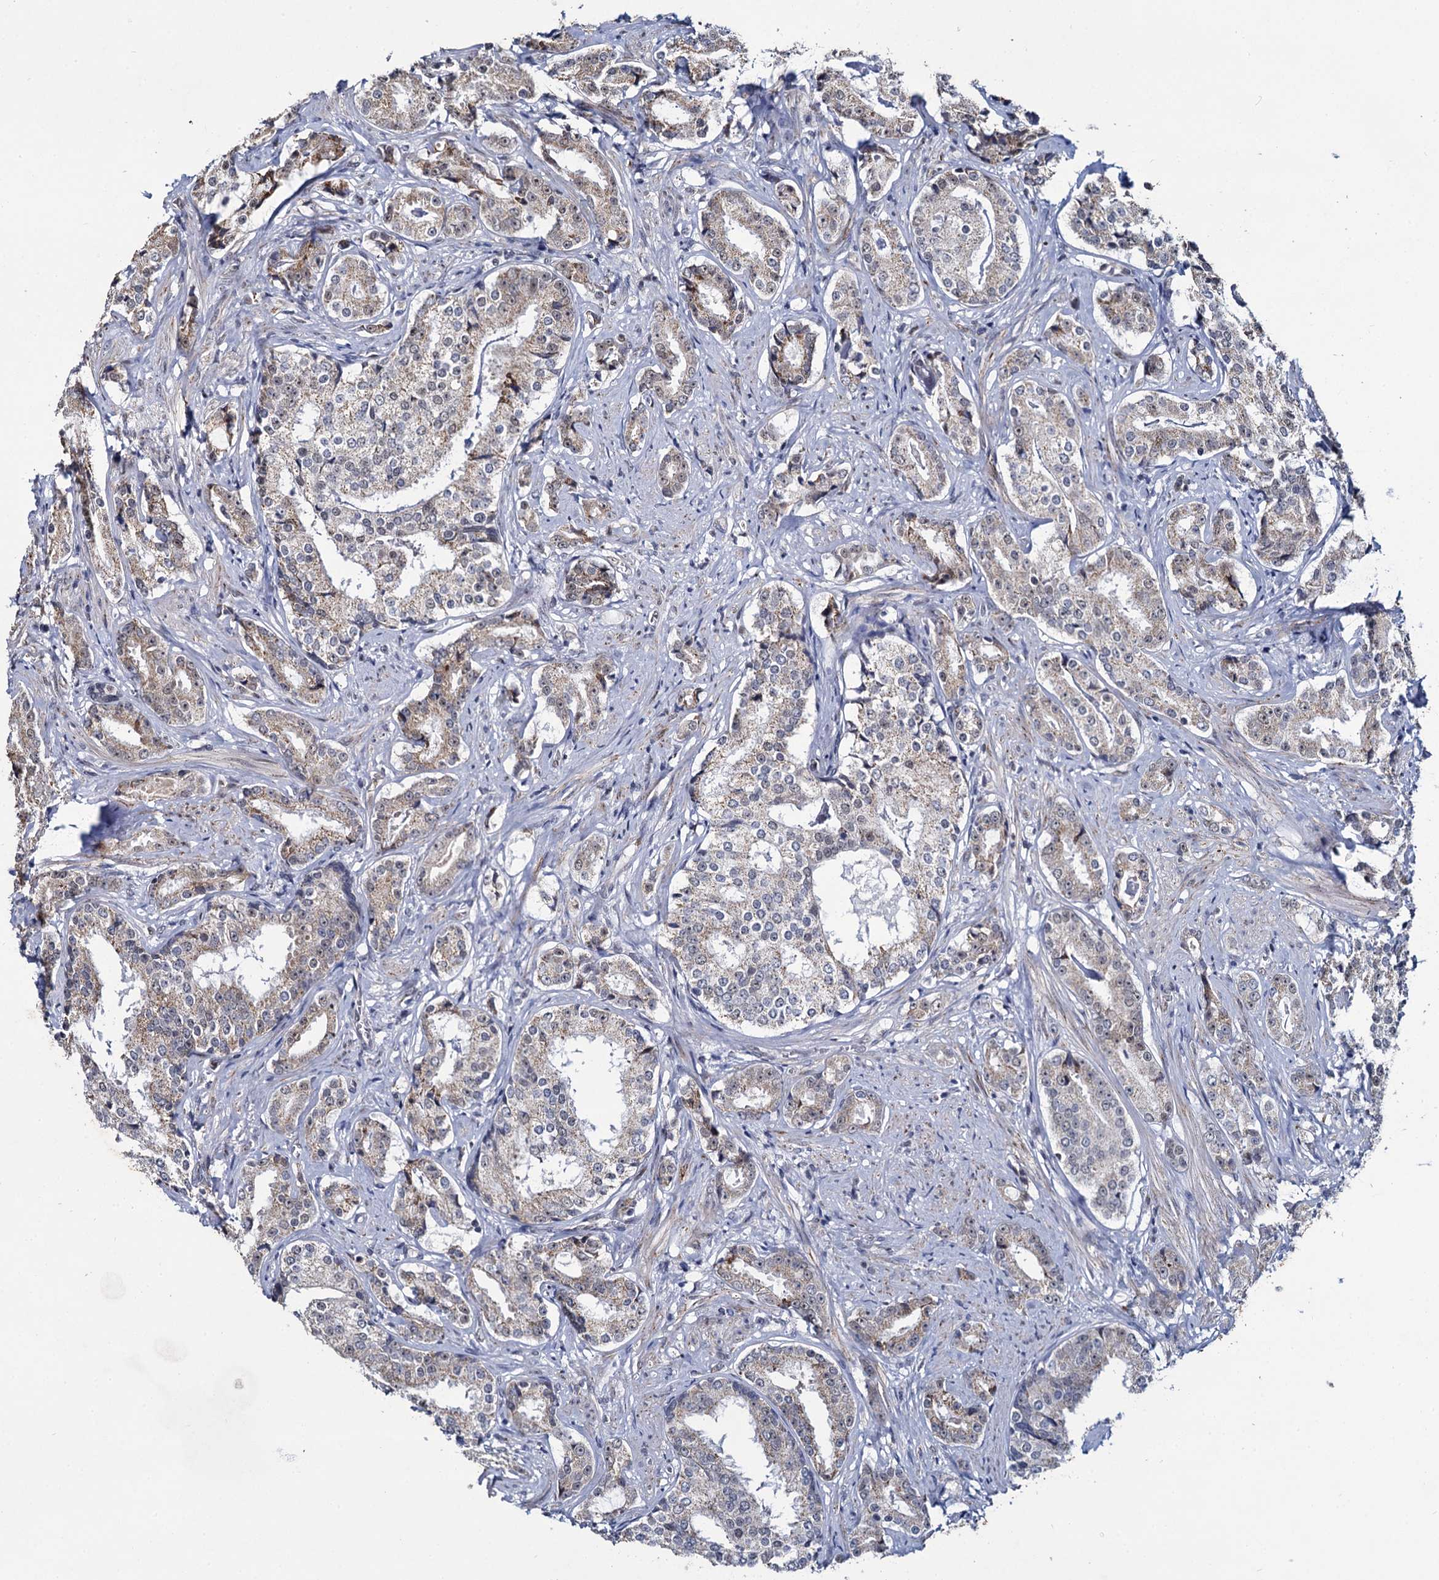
{"staining": {"intensity": "moderate", "quantity": "<25%", "location": "cytoplasmic/membranous"}, "tissue": "prostate cancer", "cell_type": "Tumor cells", "image_type": "cancer", "snomed": [{"axis": "morphology", "description": "Adenocarcinoma, High grade"}, {"axis": "topography", "description": "Prostate"}], "caption": "Protein staining of prostate cancer tissue demonstrates moderate cytoplasmic/membranous staining in approximately <25% of tumor cells. The protein is stained brown, and the nuclei are stained in blue (DAB (3,3'-diaminobenzidine) IHC with brightfield microscopy, high magnification).", "gene": "RPUSD4", "patient": {"sex": "male", "age": 58}}